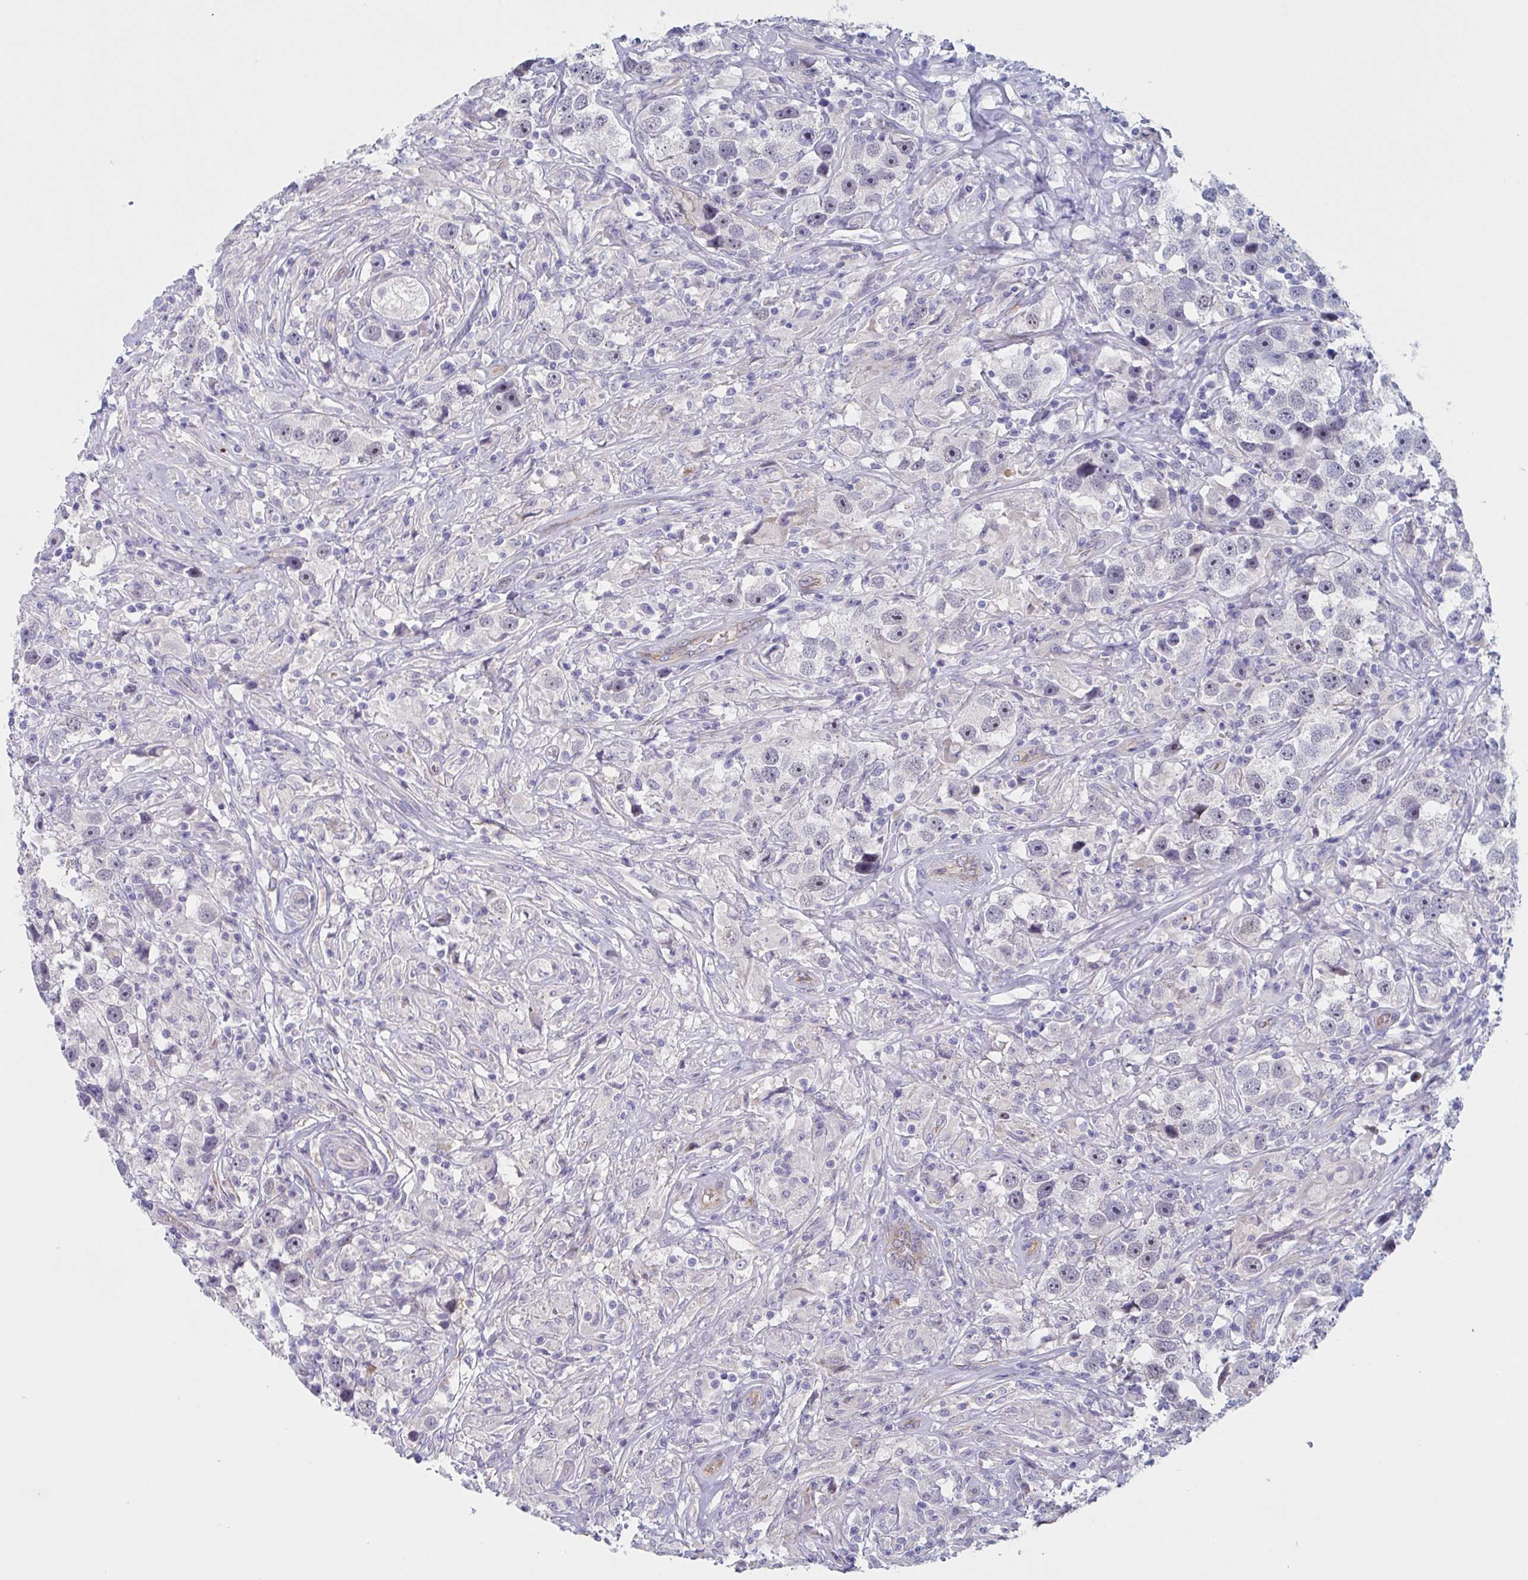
{"staining": {"intensity": "negative", "quantity": "none", "location": "none"}, "tissue": "testis cancer", "cell_type": "Tumor cells", "image_type": "cancer", "snomed": [{"axis": "morphology", "description": "Seminoma, NOS"}, {"axis": "topography", "description": "Testis"}], "caption": "The immunohistochemistry histopathology image has no significant staining in tumor cells of seminoma (testis) tissue.", "gene": "ST14", "patient": {"sex": "male", "age": 49}}